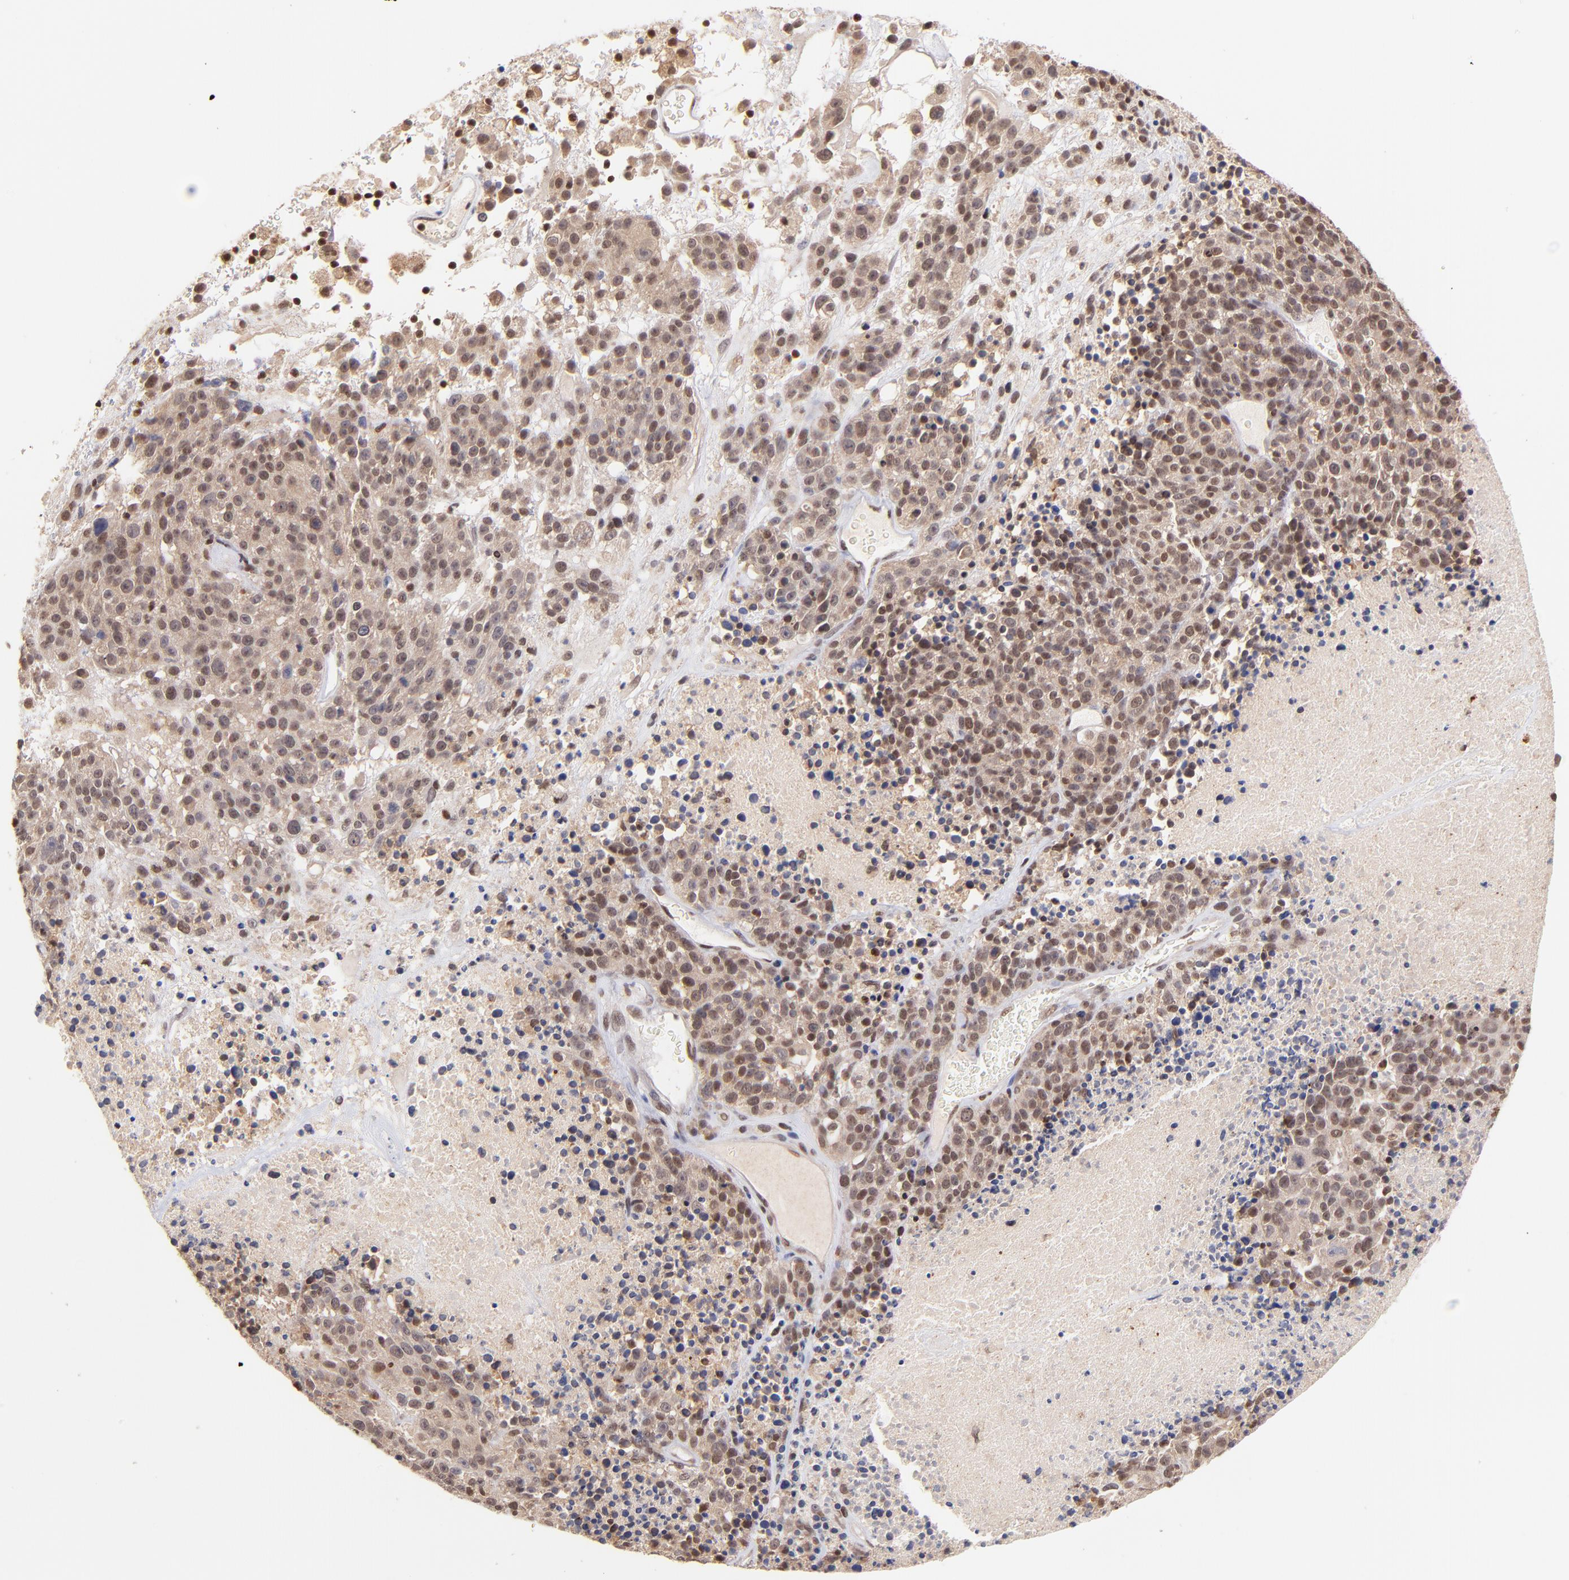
{"staining": {"intensity": "moderate", "quantity": ">75%", "location": "cytoplasmic/membranous,nuclear"}, "tissue": "melanoma", "cell_type": "Tumor cells", "image_type": "cancer", "snomed": [{"axis": "morphology", "description": "Malignant melanoma, Metastatic site"}, {"axis": "topography", "description": "Cerebral cortex"}], "caption": "The immunohistochemical stain highlights moderate cytoplasmic/membranous and nuclear expression in tumor cells of melanoma tissue.", "gene": "WDR25", "patient": {"sex": "female", "age": 52}}